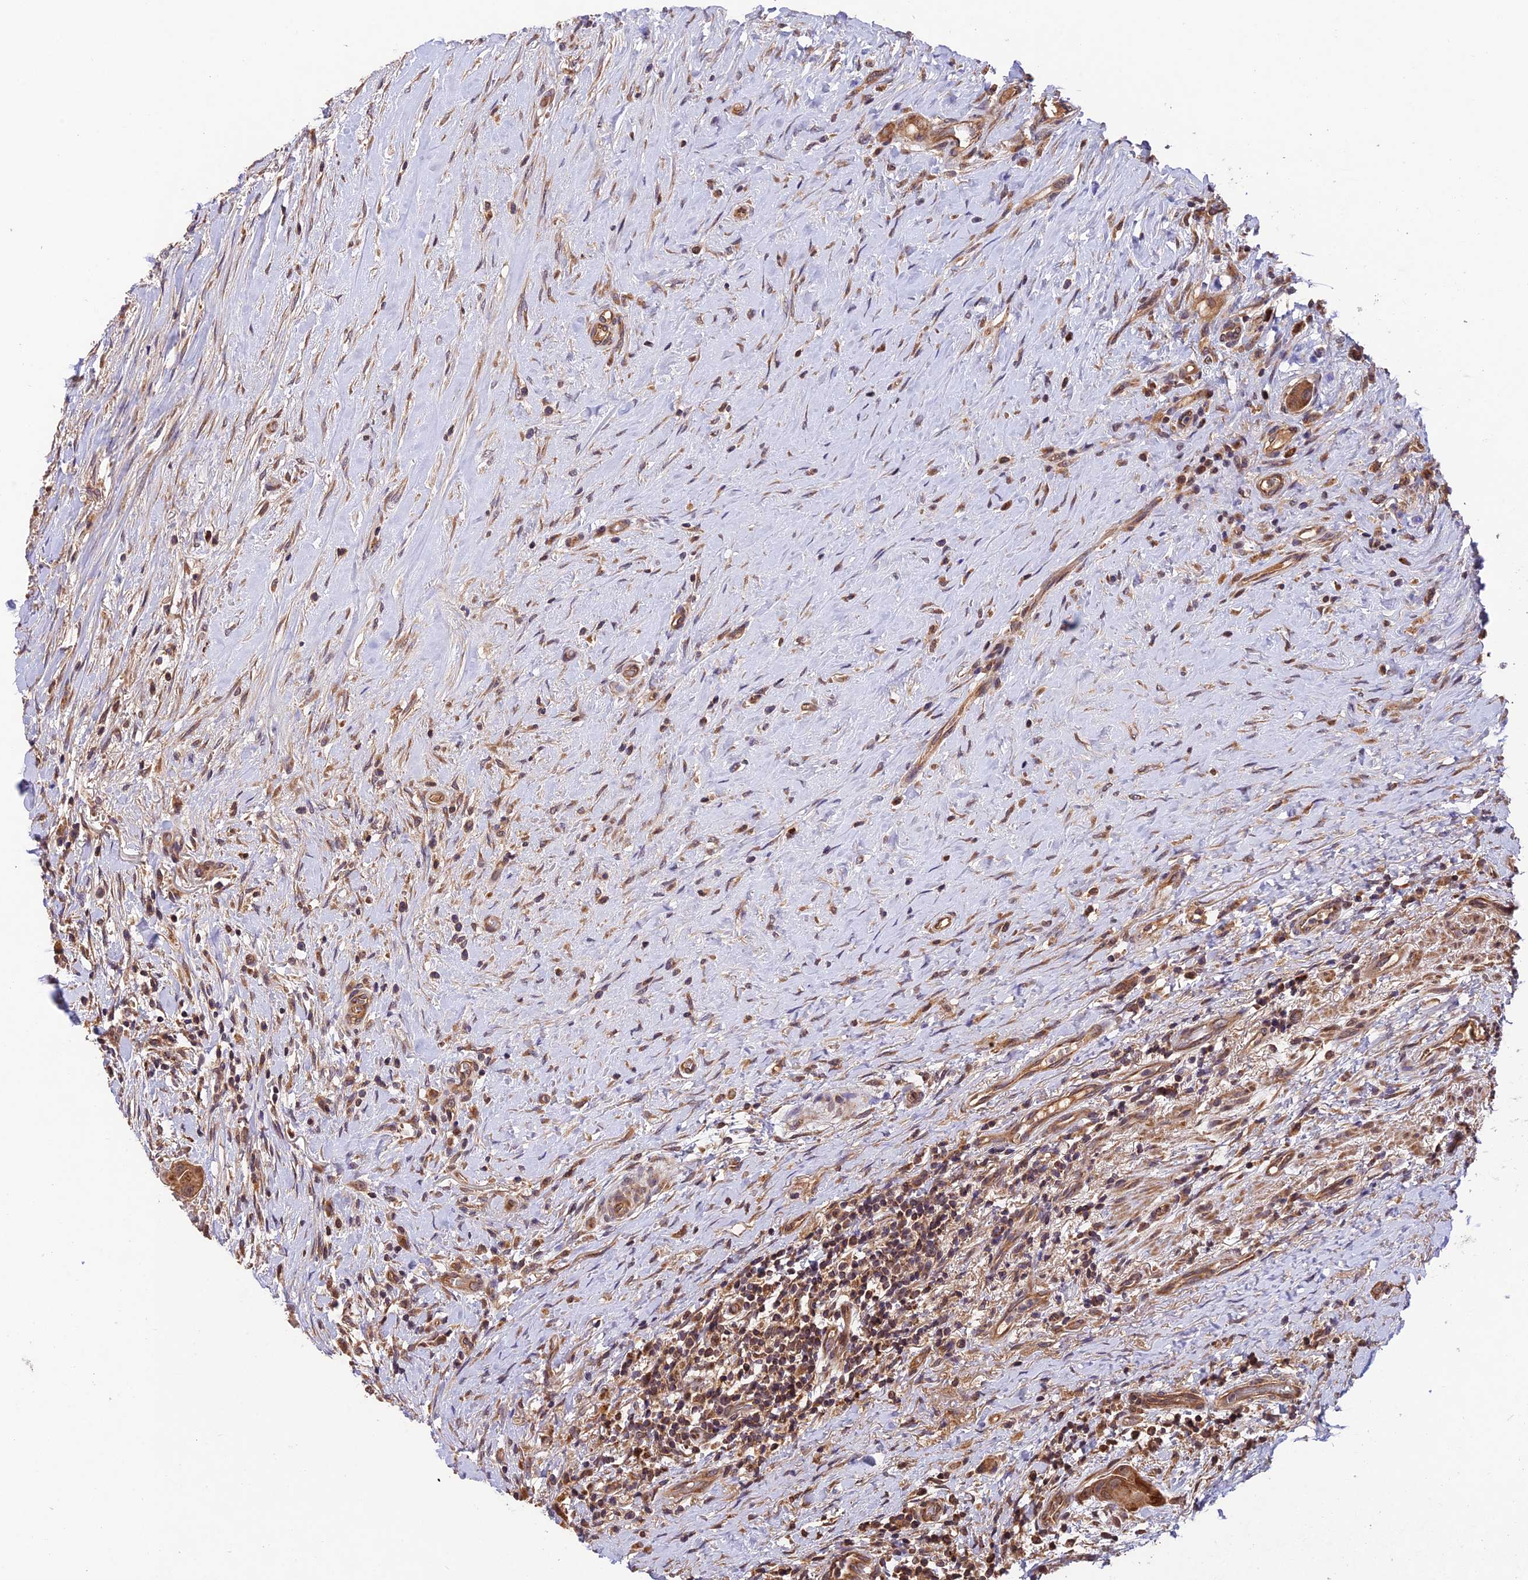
{"staining": {"intensity": "moderate", "quantity": ">75%", "location": "cytoplasmic/membranous"}, "tissue": "thyroid cancer", "cell_type": "Tumor cells", "image_type": "cancer", "snomed": [{"axis": "morphology", "description": "Papillary adenocarcinoma, NOS"}, {"axis": "topography", "description": "Thyroid gland"}], "caption": "Thyroid papillary adenocarcinoma stained with a brown dye exhibits moderate cytoplasmic/membranous positive expression in about >75% of tumor cells.", "gene": "MNS1", "patient": {"sex": "female", "age": 59}}